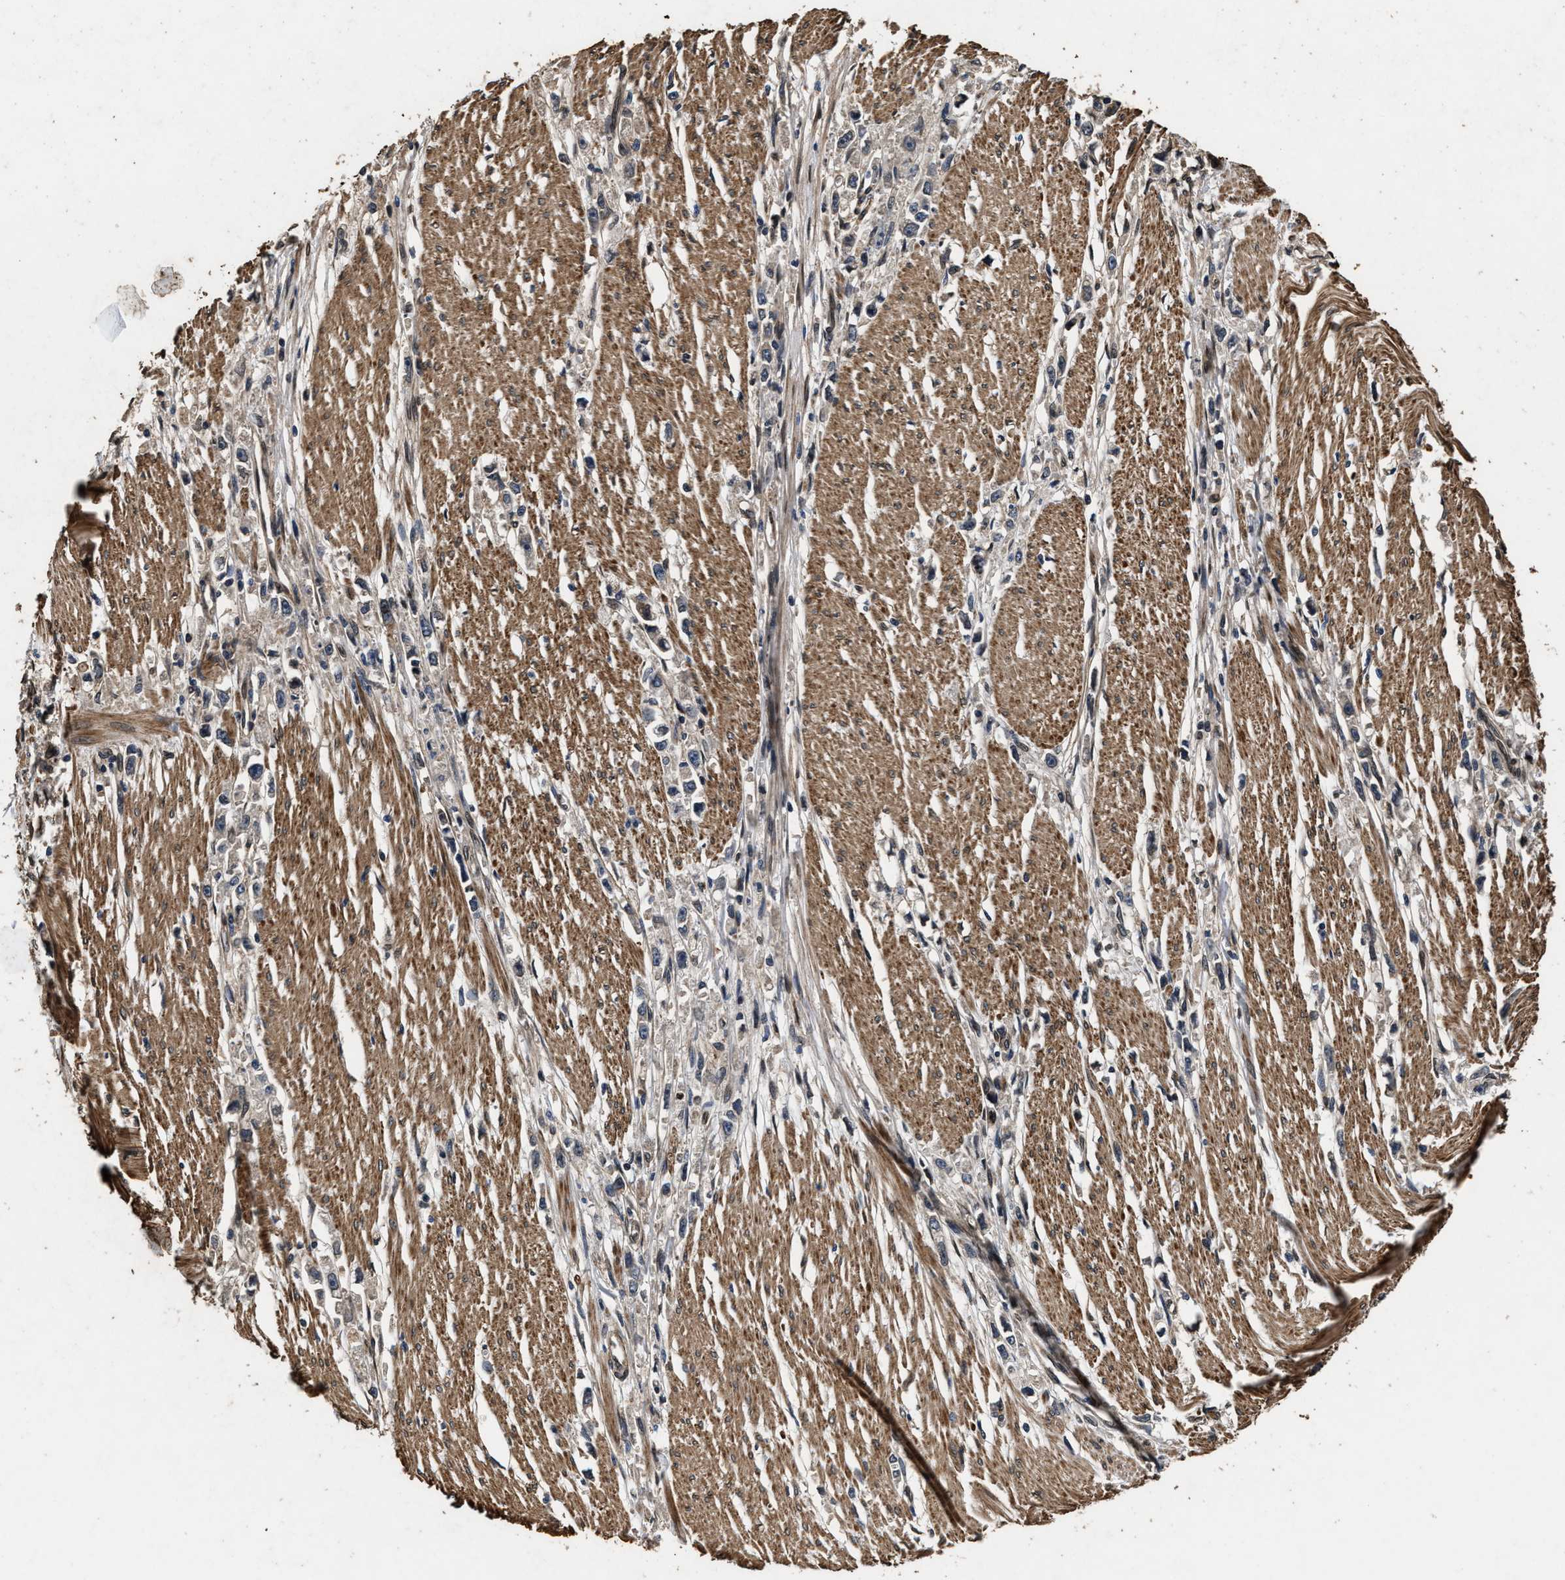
{"staining": {"intensity": "weak", "quantity": "<25%", "location": "cytoplasmic/membranous"}, "tissue": "stomach cancer", "cell_type": "Tumor cells", "image_type": "cancer", "snomed": [{"axis": "morphology", "description": "Adenocarcinoma, NOS"}, {"axis": "topography", "description": "Stomach"}], "caption": "IHC of adenocarcinoma (stomach) demonstrates no expression in tumor cells.", "gene": "ACCS", "patient": {"sex": "female", "age": 59}}